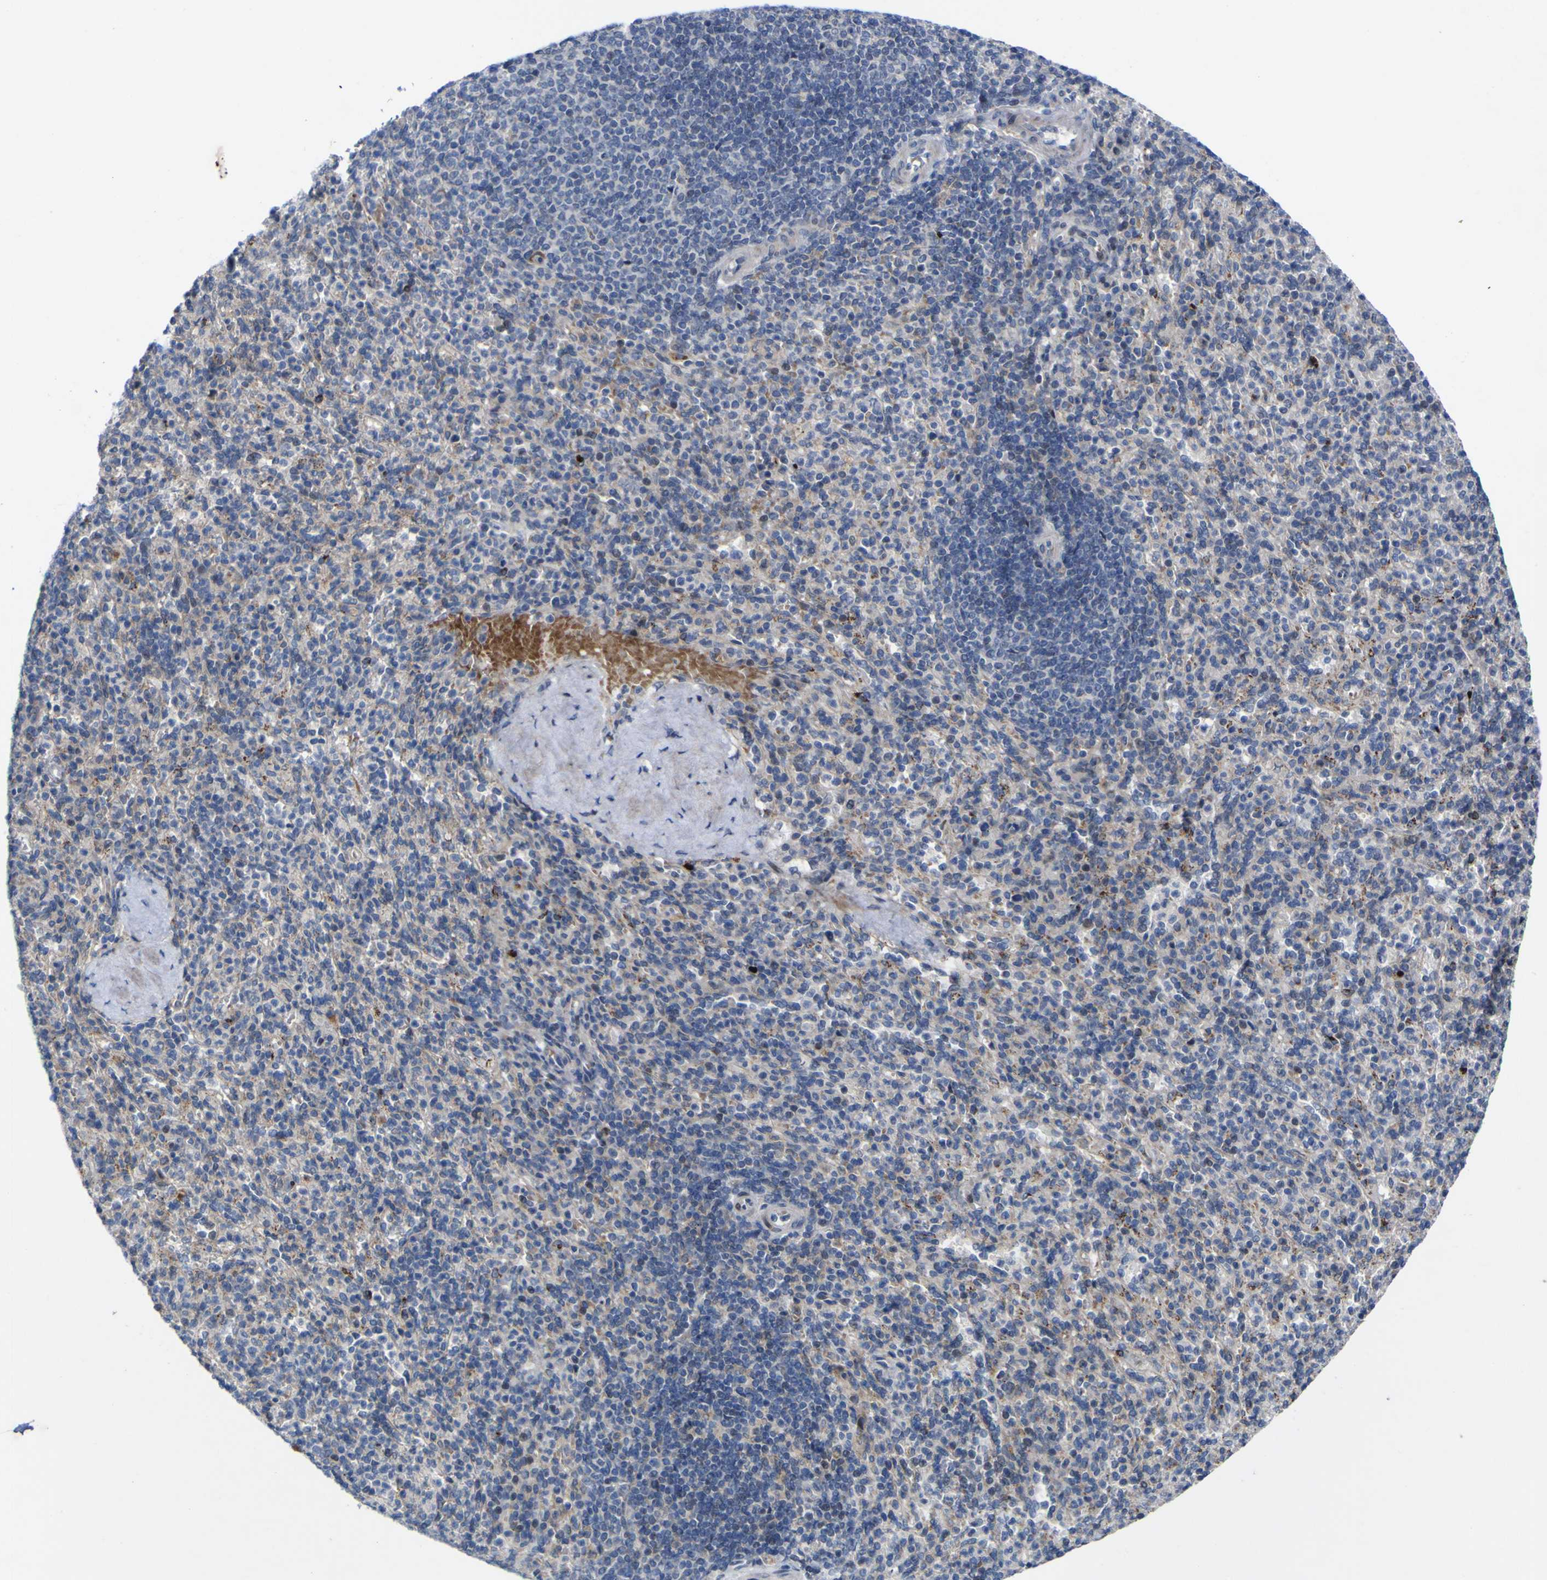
{"staining": {"intensity": "negative", "quantity": "none", "location": "none"}, "tissue": "spleen", "cell_type": "Cells in red pulp", "image_type": "normal", "snomed": [{"axis": "morphology", "description": "Normal tissue, NOS"}, {"axis": "topography", "description": "Spleen"}], "caption": "This photomicrograph is of benign spleen stained with immunohistochemistry to label a protein in brown with the nuclei are counter-stained blue. There is no staining in cells in red pulp. (DAB immunohistochemistry with hematoxylin counter stain).", "gene": "NAV1", "patient": {"sex": "male", "age": 36}}